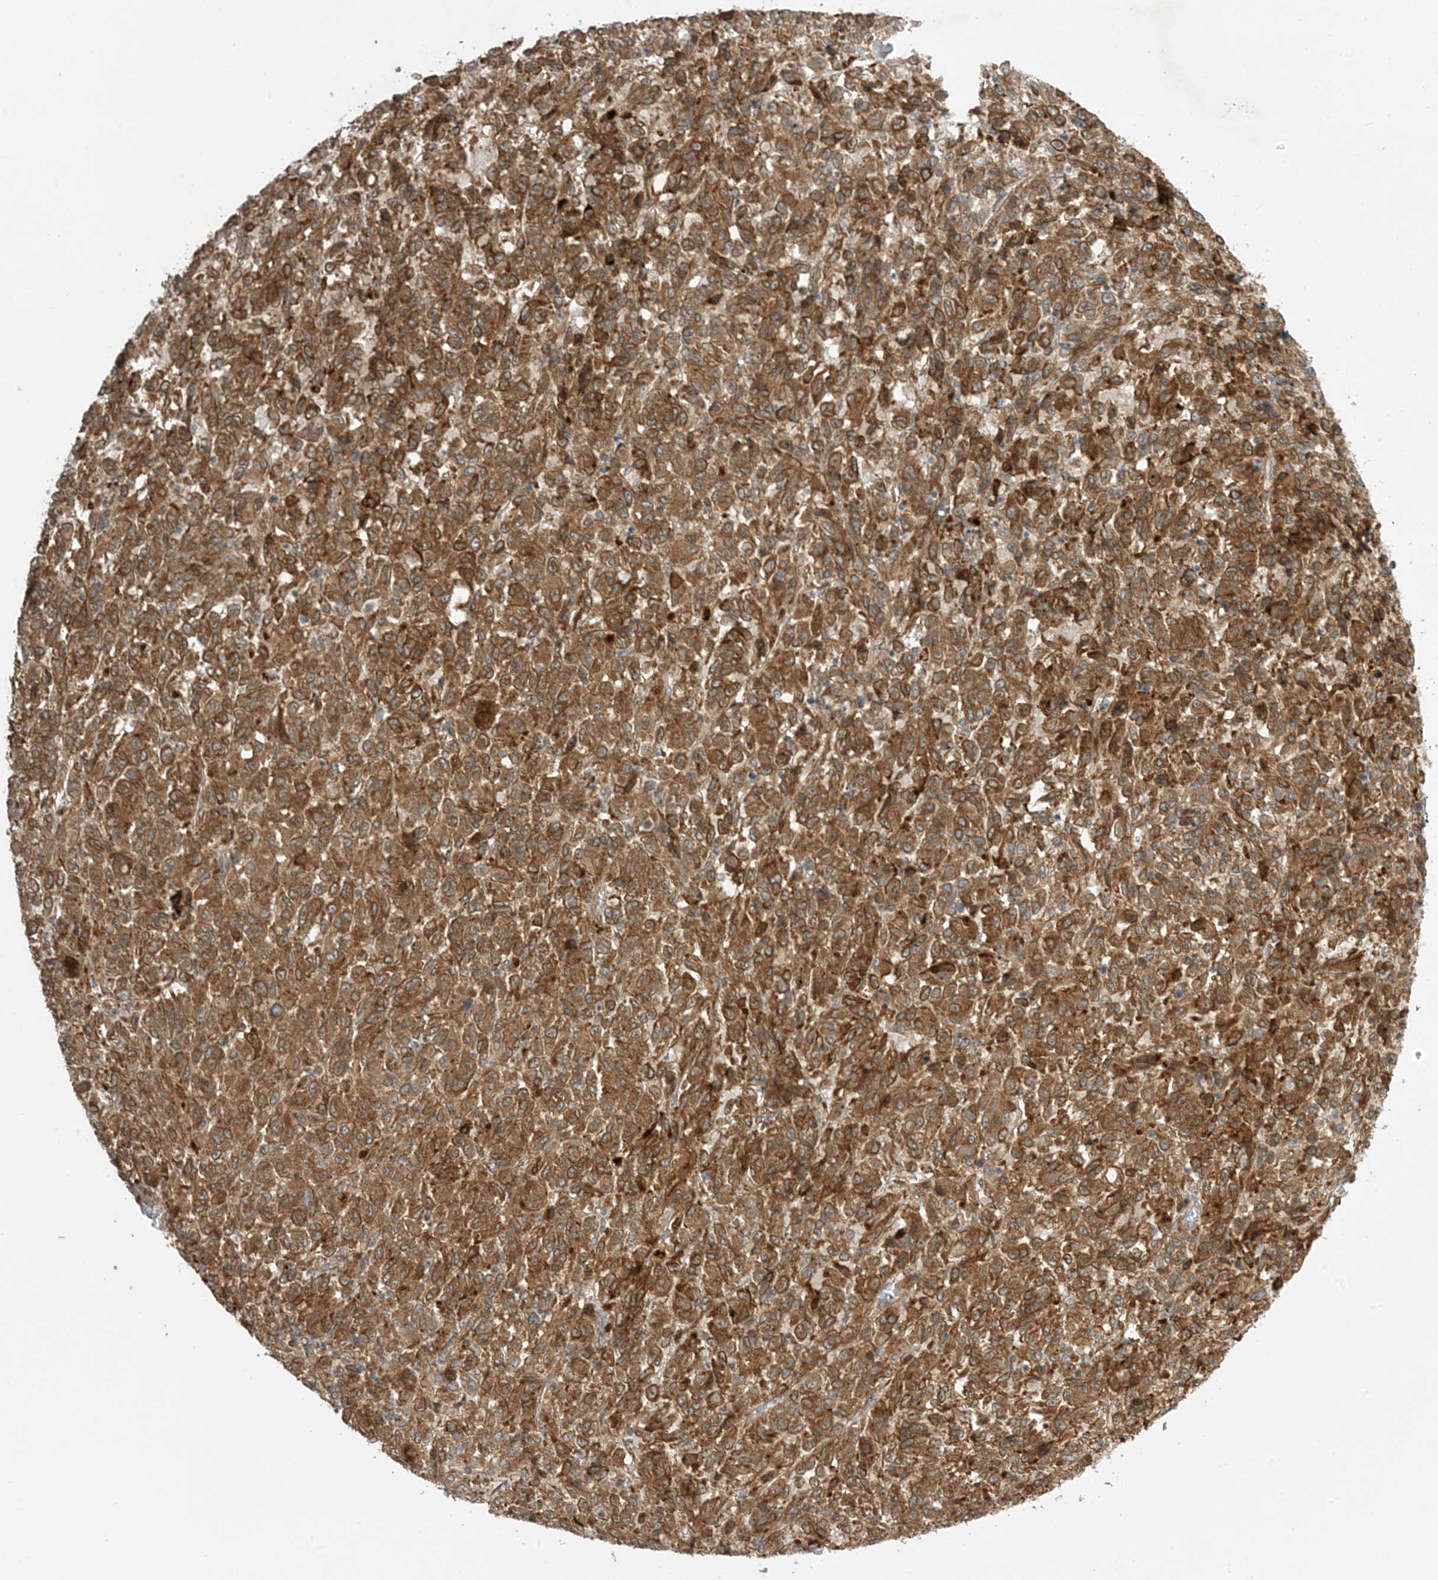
{"staining": {"intensity": "moderate", "quantity": ">75%", "location": "cytoplasmic/membranous"}, "tissue": "melanoma", "cell_type": "Tumor cells", "image_type": "cancer", "snomed": [{"axis": "morphology", "description": "Malignant melanoma, Metastatic site"}, {"axis": "topography", "description": "Lung"}], "caption": "Tumor cells demonstrate moderate cytoplasmic/membranous staining in approximately >75% of cells in melanoma.", "gene": "SCARF2", "patient": {"sex": "male", "age": 64}}